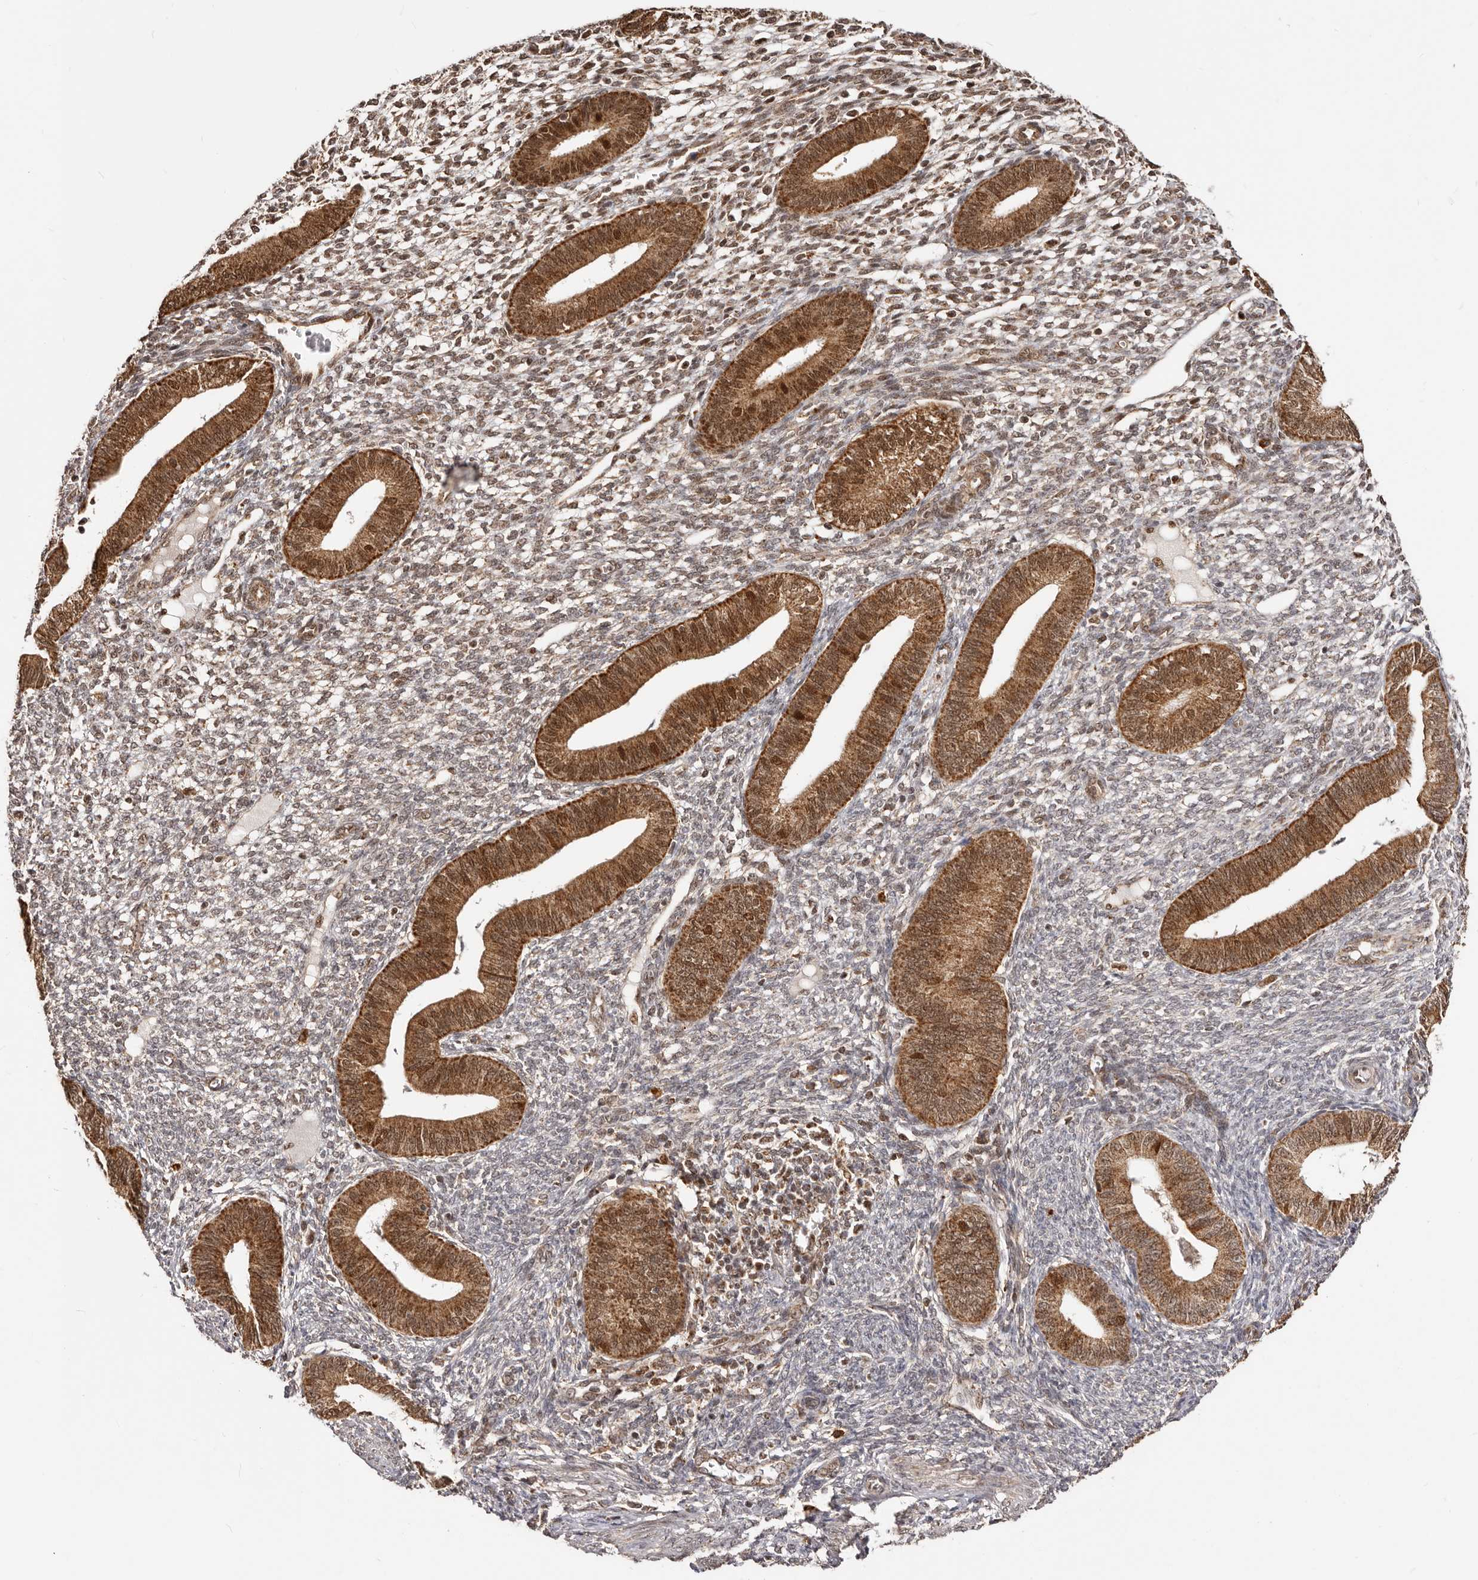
{"staining": {"intensity": "weak", "quantity": "25%-75%", "location": "cytoplasmic/membranous,nuclear"}, "tissue": "endometrium", "cell_type": "Cells in endometrial stroma", "image_type": "normal", "snomed": [{"axis": "morphology", "description": "Normal tissue, NOS"}, {"axis": "topography", "description": "Endometrium"}], "caption": "A brown stain highlights weak cytoplasmic/membranous,nuclear positivity of a protein in cells in endometrial stroma of unremarkable endometrium. (IHC, brightfield microscopy, high magnification).", "gene": "SEC14L1", "patient": {"sex": "female", "age": 46}}